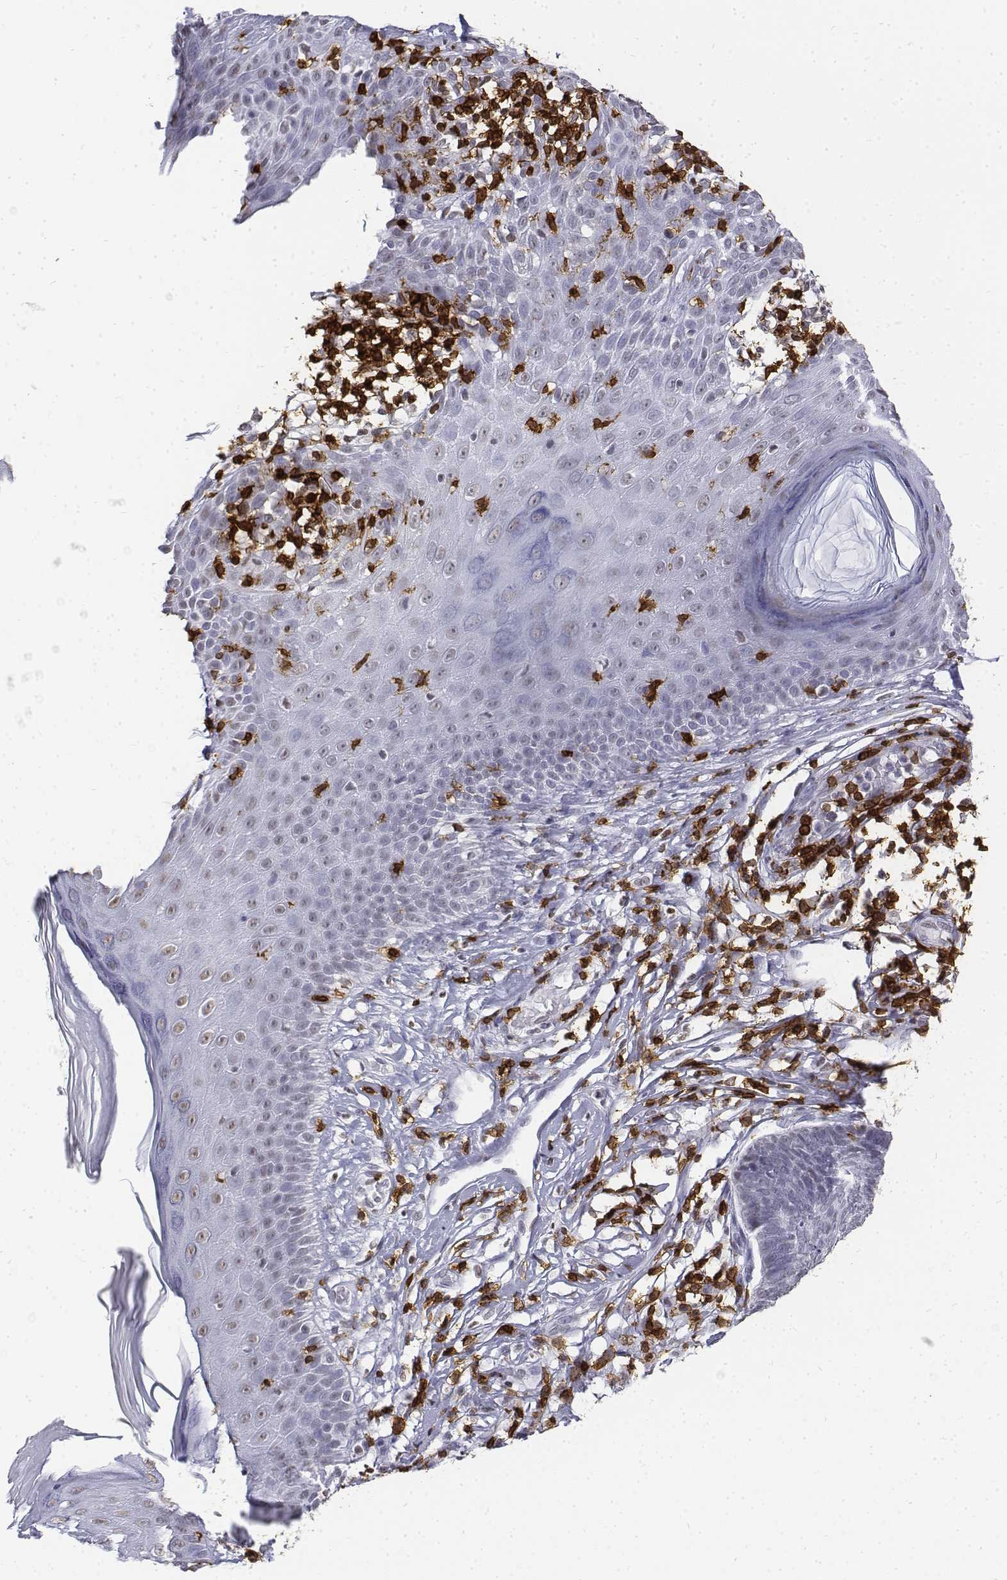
{"staining": {"intensity": "negative", "quantity": "none", "location": "none"}, "tissue": "skin cancer", "cell_type": "Tumor cells", "image_type": "cancer", "snomed": [{"axis": "morphology", "description": "Basal cell carcinoma"}, {"axis": "topography", "description": "Skin"}], "caption": "IHC photomicrograph of human skin basal cell carcinoma stained for a protein (brown), which demonstrates no staining in tumor cells.", "gene": "CD3E", "patient": {"sex": "male", "age": 85}}